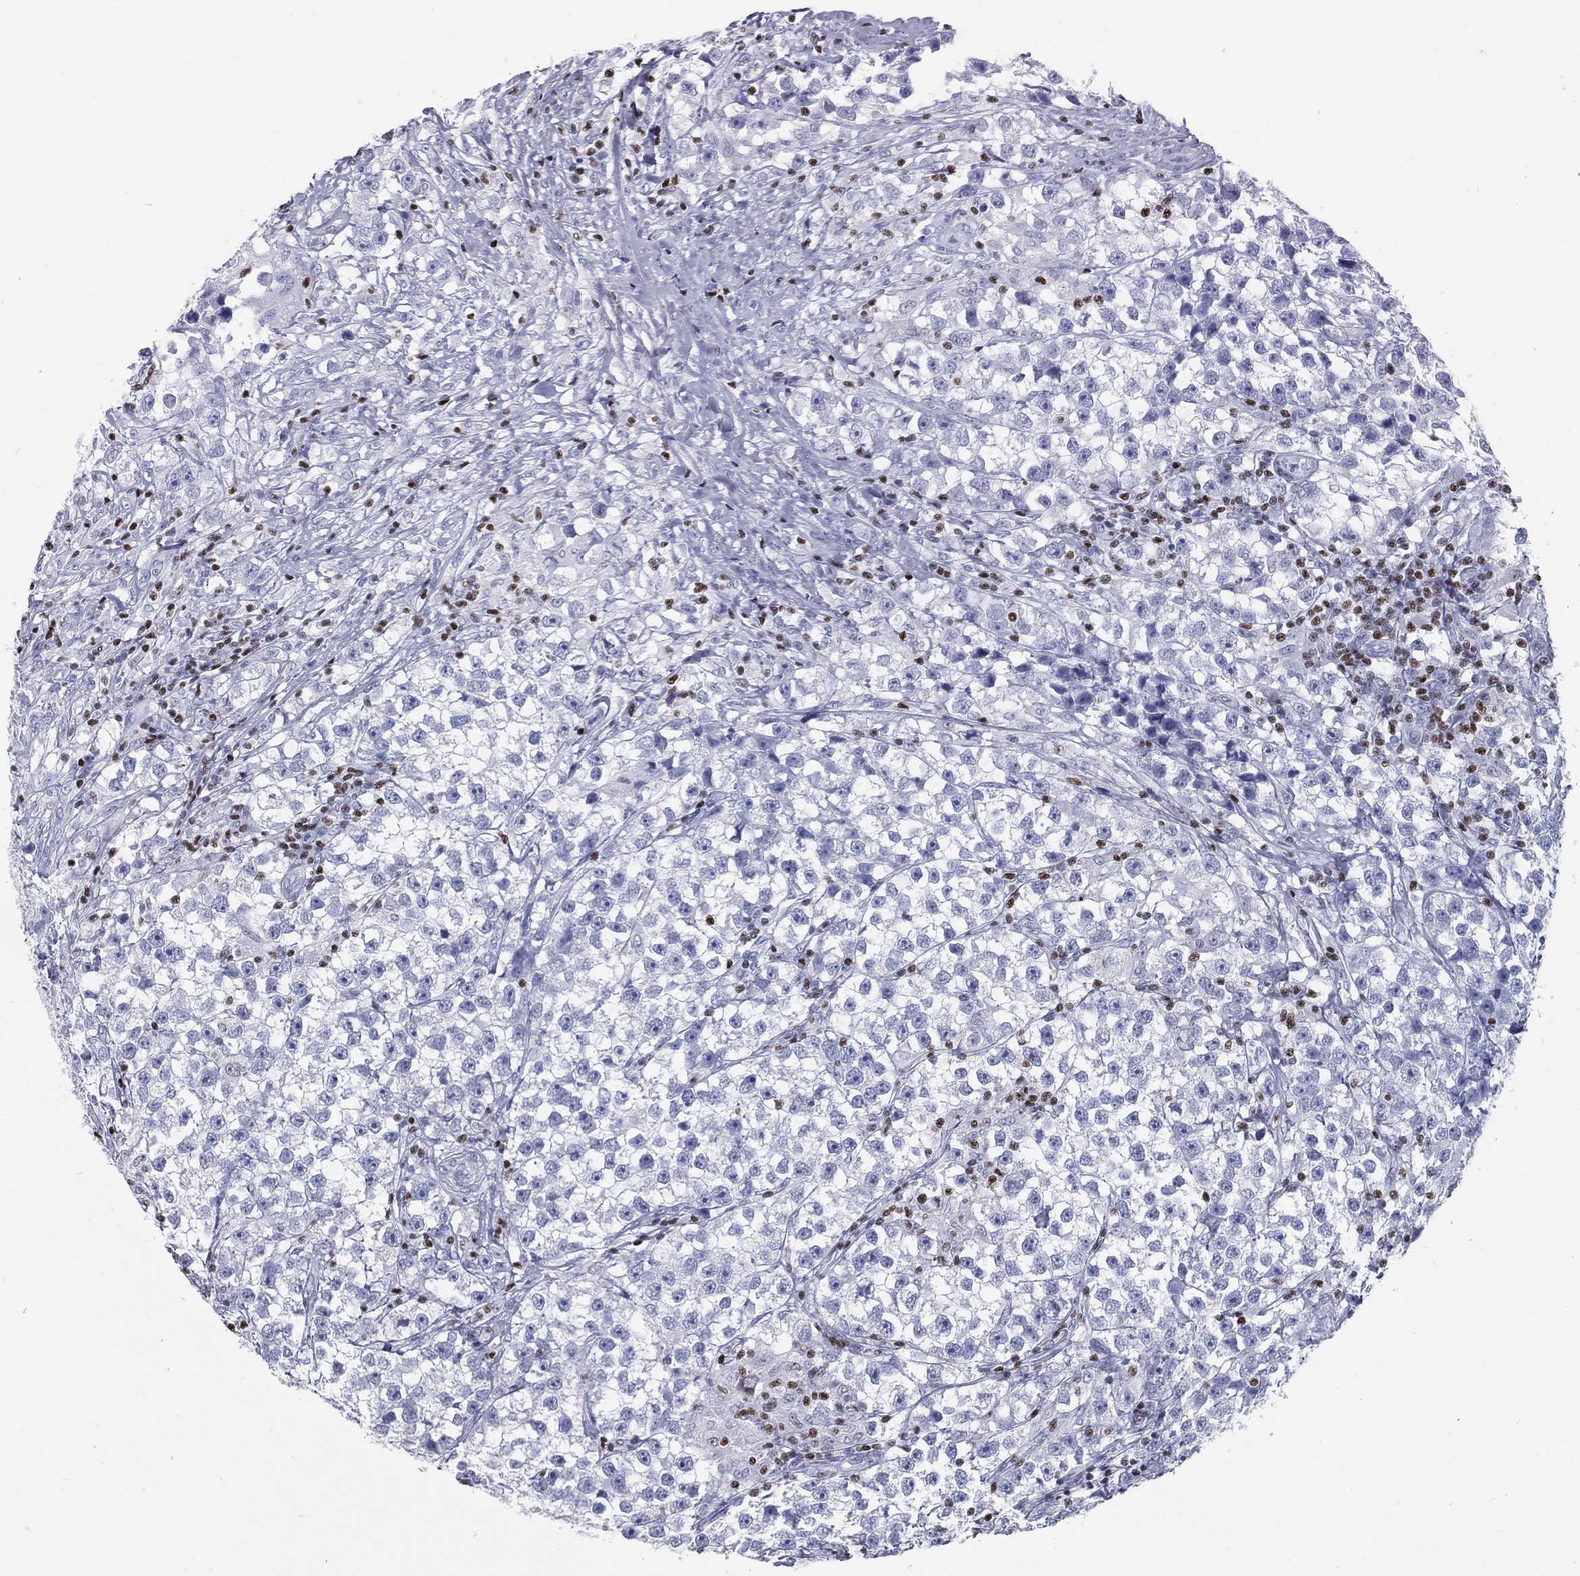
{"staining": {"intensity": "negative", "quantity": "none", "location": "none"}, "tissue": "testis cancer", "cell_type": "Tumor cells", "image_type": "cancer", "snomed": [{"axis": "morphology", "description": "Seminoma, NOS"}, {"axis": "topography", "description": "Testis"}], "caption": "DAB (3,3'-diaminobenzidine) immunohistochemical staining of human testis cancer exhibits no significant positivity in tumor cells.", "gene": "PYHIN1", "patient": {"sex": "male", "age": 46}}